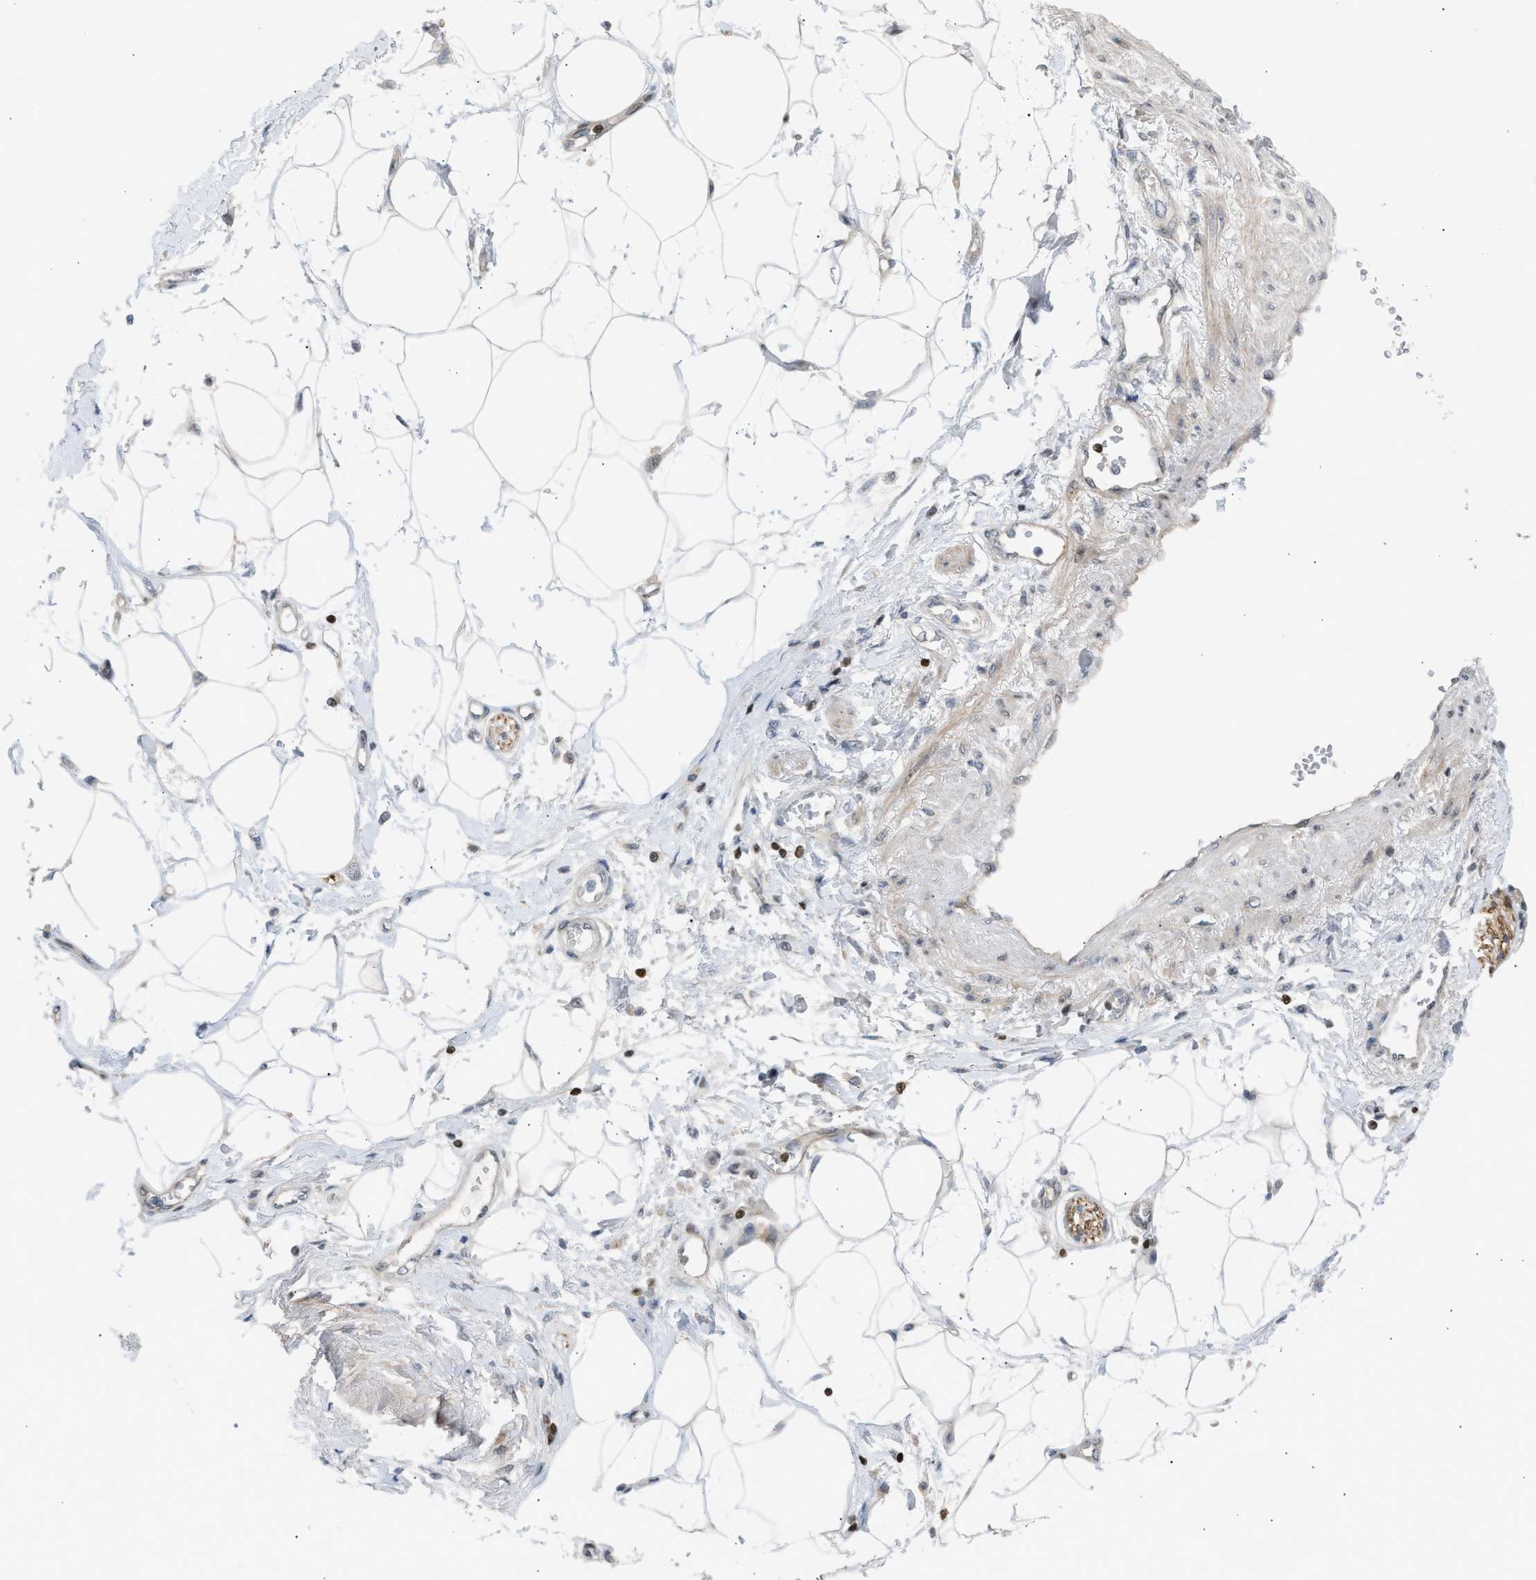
{"staining": {"intensity": "negative", "quantity": "none", "location": "none"}, "tissue": "adipose tissue", "cell_type": "Adipocytes", "image_type": "normal", "snomed": [{"axis": "morphology", "description": "Normal tissue, NOS"}, {"axis": "morphology", "description": "Adenocarcinoma, NOS"}, {"axis": "topography", "description": "Duodenum"}, {"axis": "topography", "description": "Peripheral nerve tissue"}], "caption": "High power microscopy histopathology image of an immunohistochemistry histopathology image of unremarkable adipose tissue, revealing no significant staining in adipocytes.", "gene": "NPS", "patient": {"sex": "female", "age": 60}}